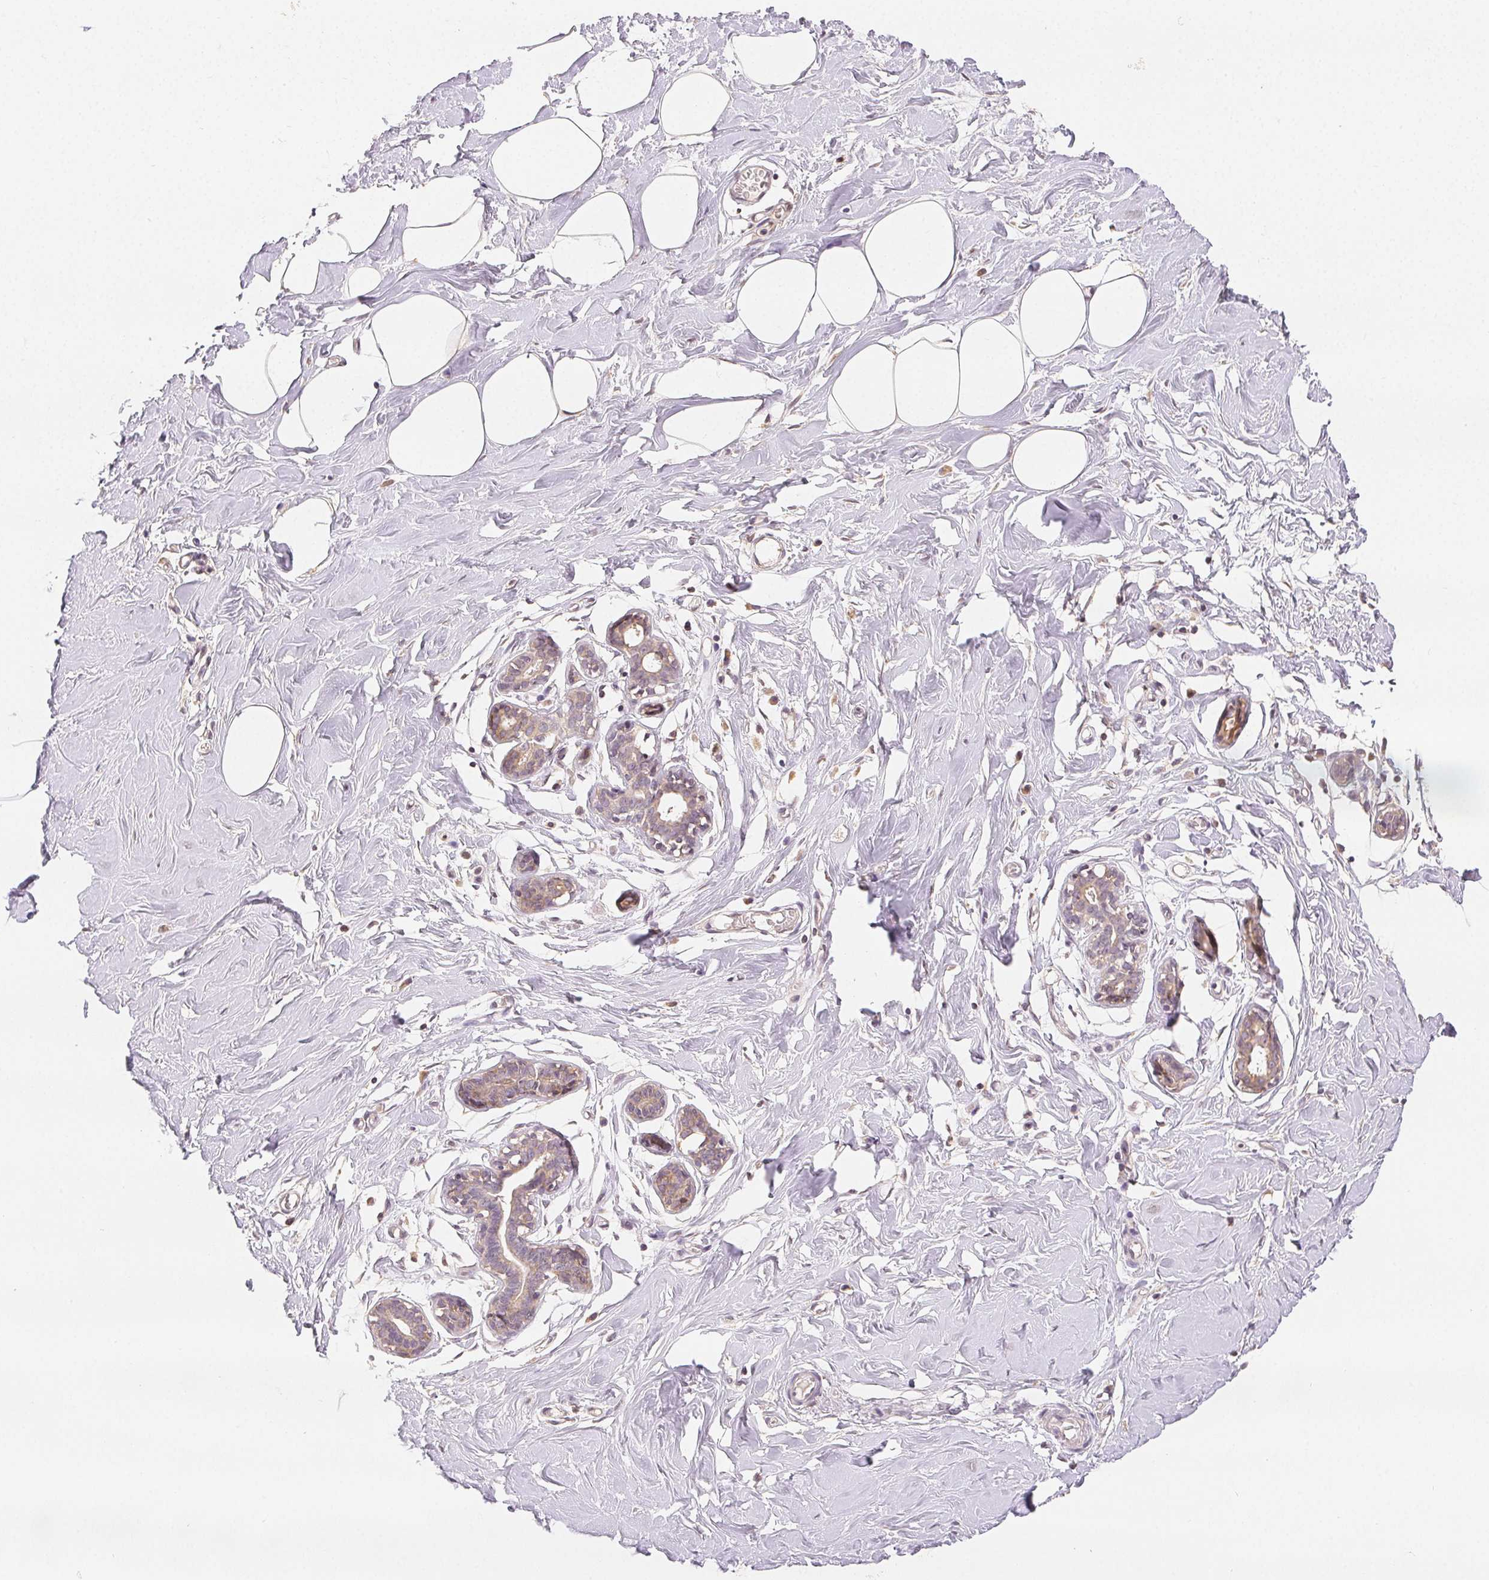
{"staining": {"intensity": "weak", "quantity": "25%-75%", "location": "cytoplasmic/membranous"}, "tissue": "breast", "cell_type": "Adipocytes", "image_type": "normal", "snomed": [{"axis": "morphology", "description": "Normal tissue, NOS"}, {"axis": "topography", "description": "Breast"}], "caption": "Protein positivity by IHC demonstrates weak cytoplasmic/membranous staining in approximately 25%-75% of adipocytes in unremarkable breast.", "gene": "SEZ6L2", "patient": {"sex": "female", "age": 27}}